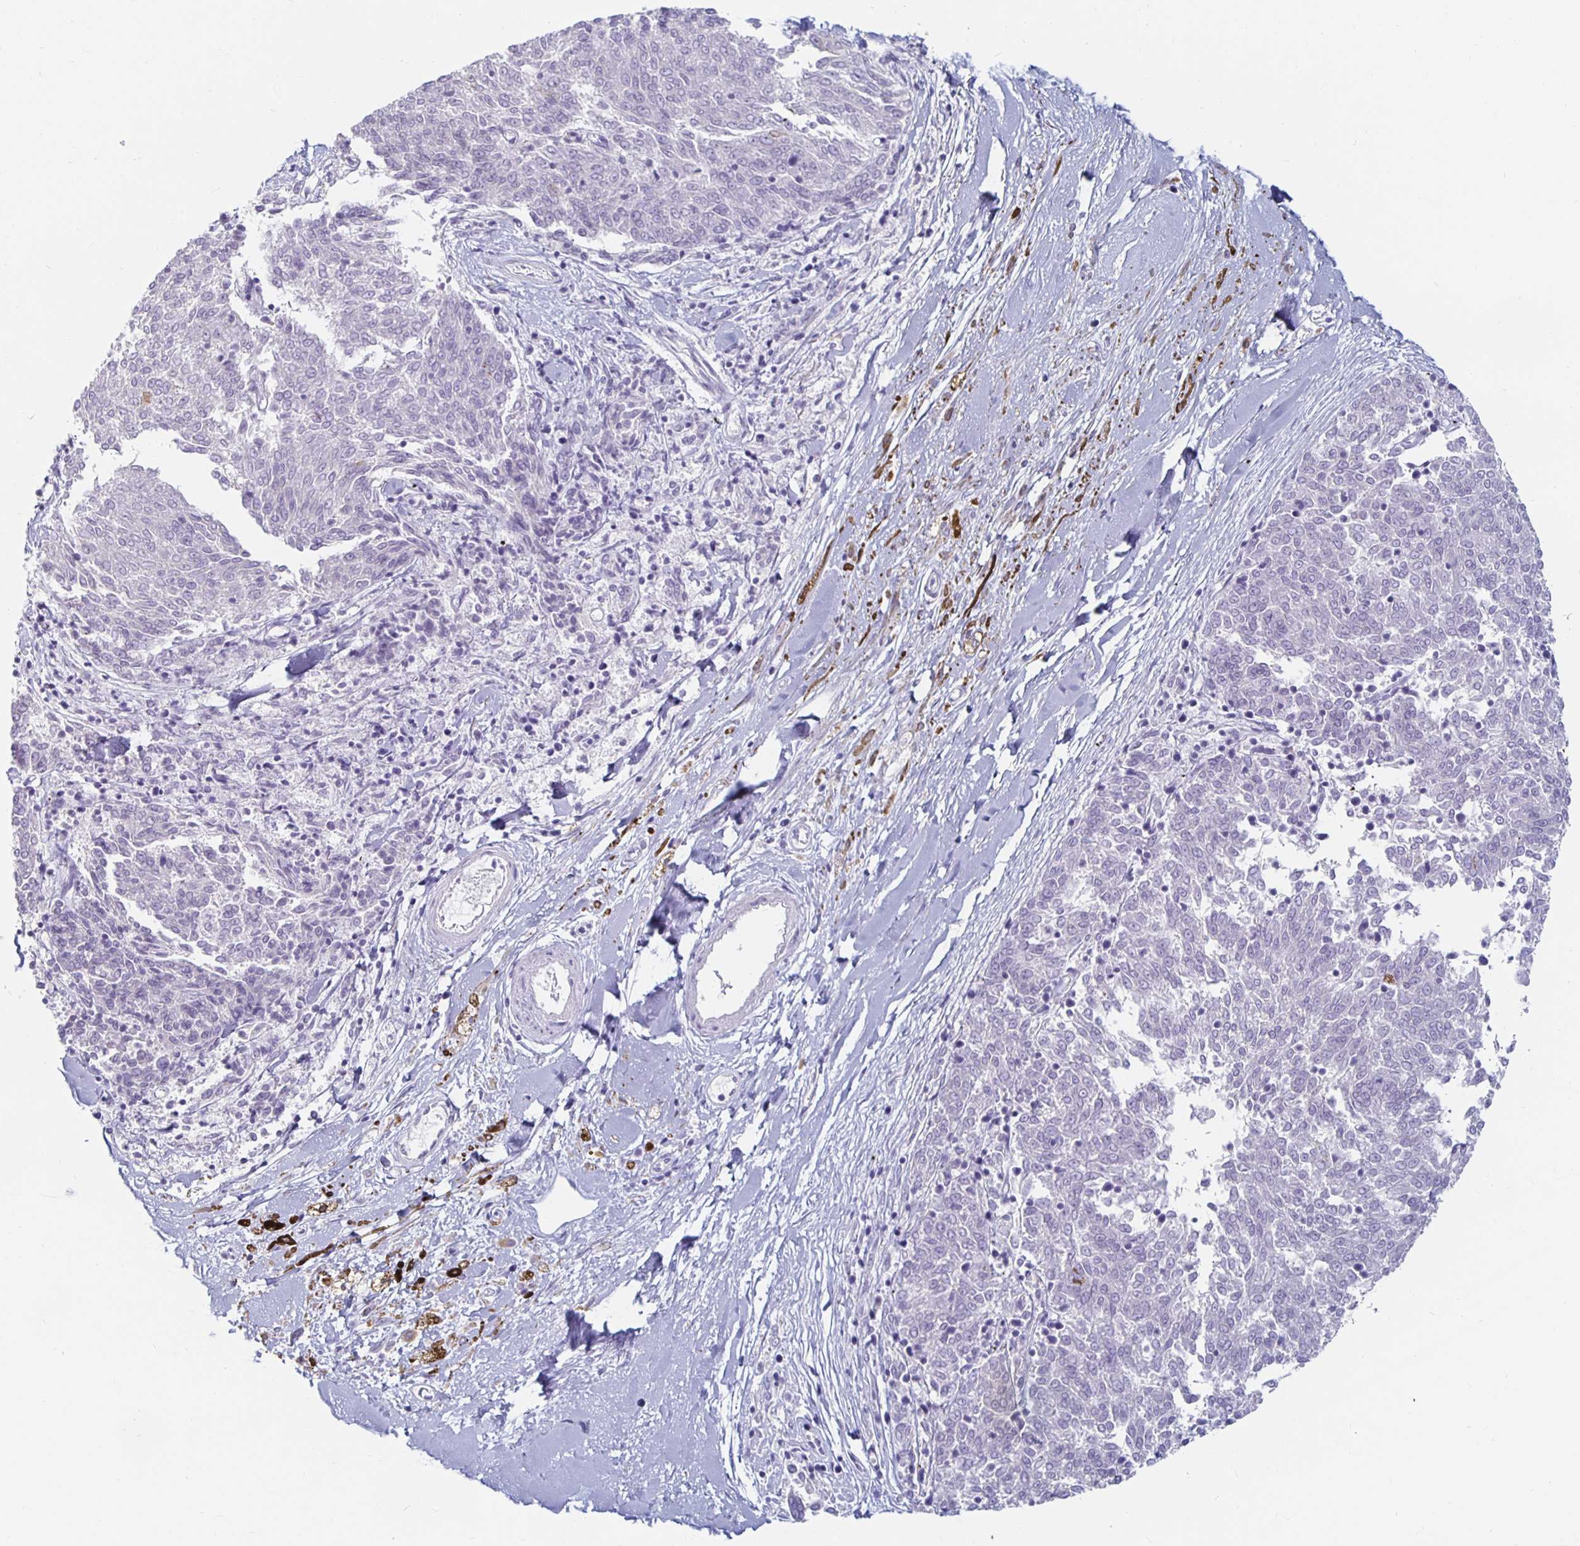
{"staining": {"intensity": "negative", "quantity": "none", "location": "none"}, "tissue": "melanoma", "cell_type": "Tumor cells", "image_type": "cancer", "snomed": [{"axis": "morphology", "description": "Malignant melanoma, NOS"}, {"axis": "topography", "description": "Skin"}], "caption": "Tumor cells show no significant expression in malignant melanoma.", "gene": "KCNQ2", "patient": {"sex": "female", "age": 72}}